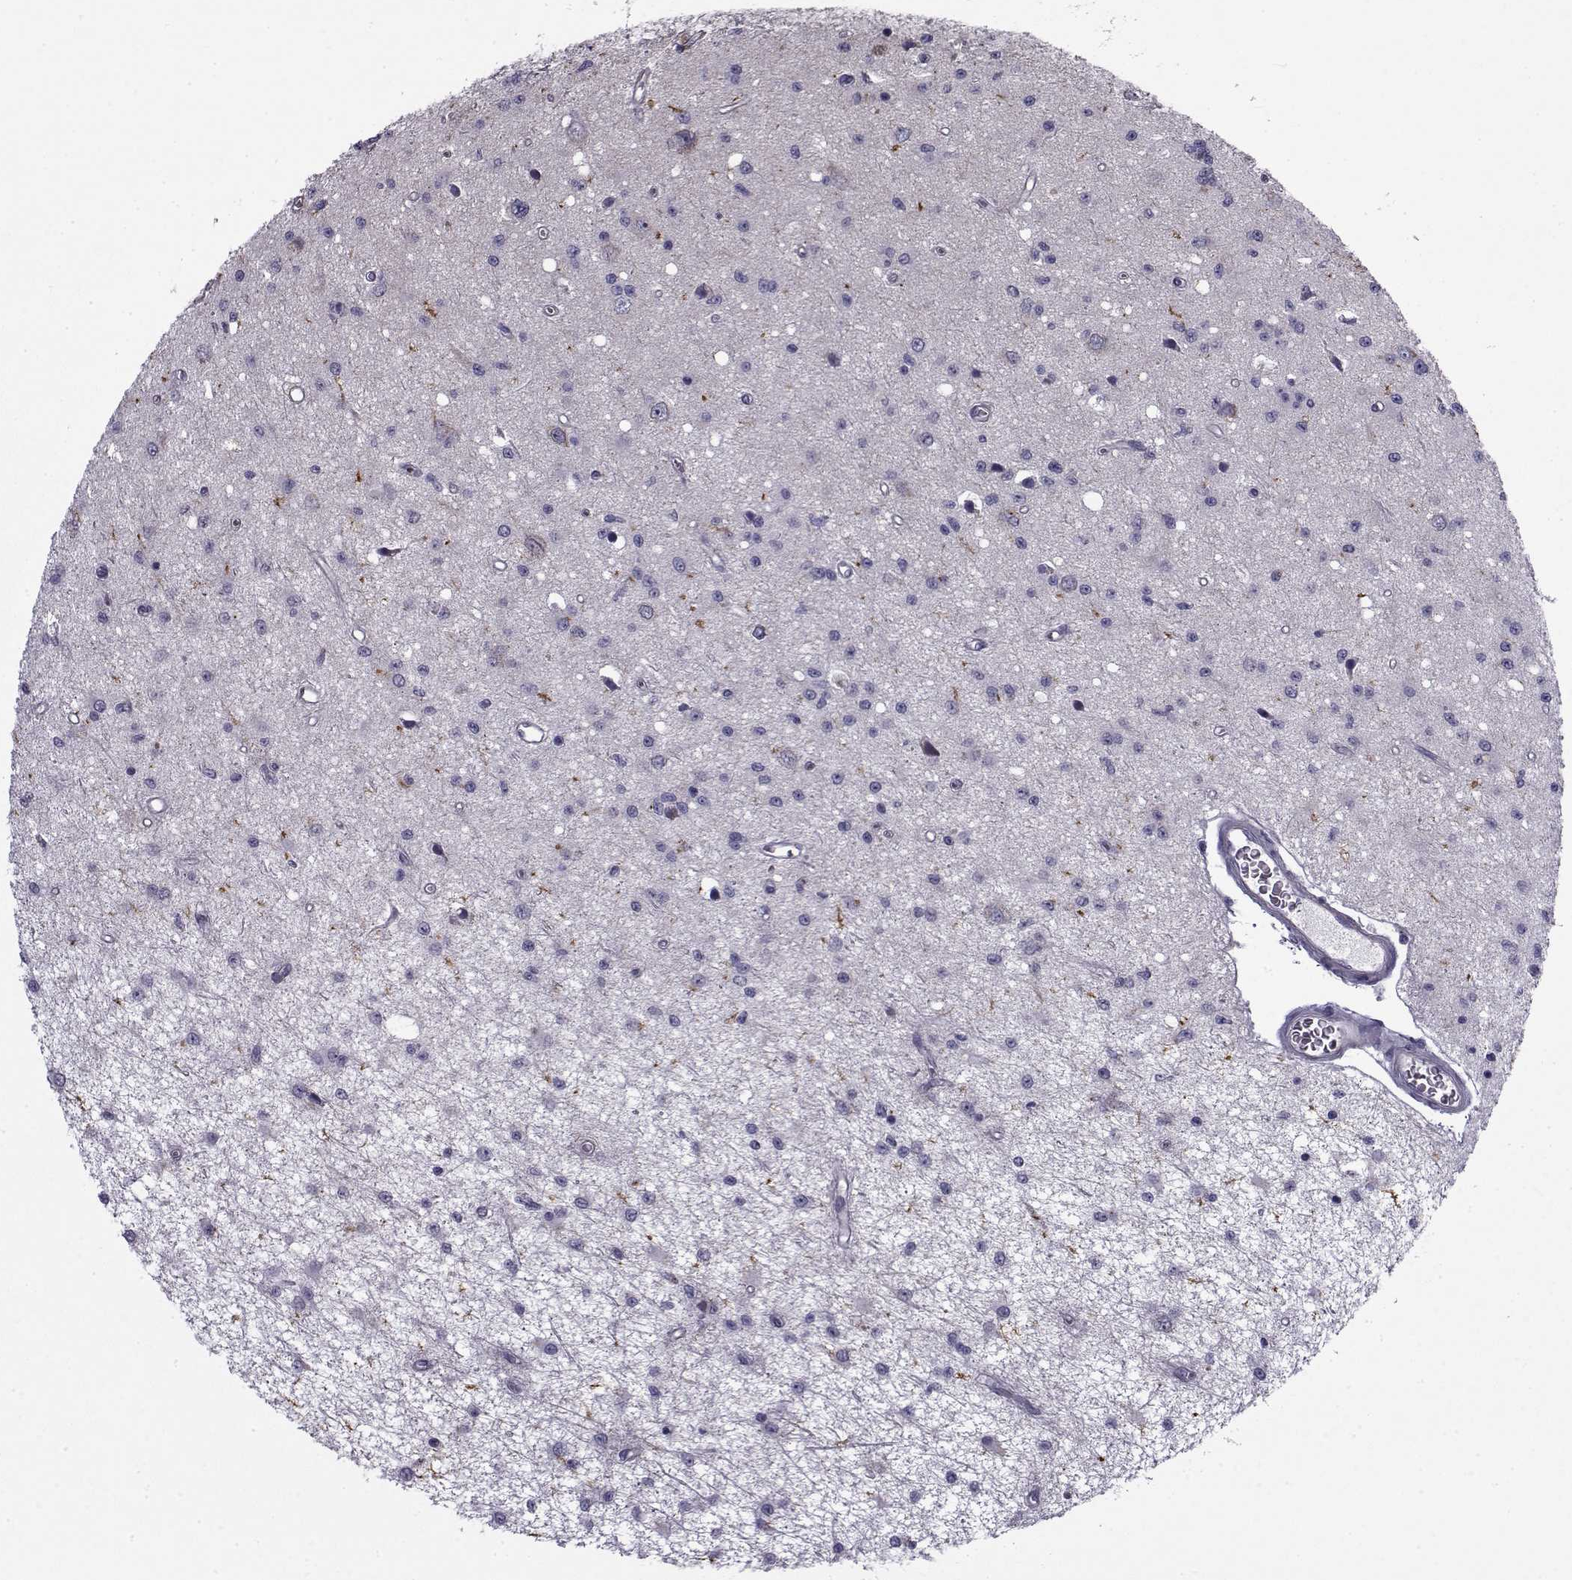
{"staining": {"intensity": "negative", "quantity": "none", "location": "none"}, "tissue": "glioma", "cell_type": "Tumor cells", "image_type": "cancer", "snomed": [{"axis": "morphology", "description": "Glioma, malignant, Low grade"}, {"axis": "topography", "description": "Brain"}], "caption": "High magnification brightfield microscopy of malignant low-grade glioma stained with DAB (3,3'-diaminobenzidine) (brown) and counterstained with hematoxylin (blue): tumor cells show no significant staining.", "gene": "LRRC27", "patient": {"sex": "female", "age": 45}}